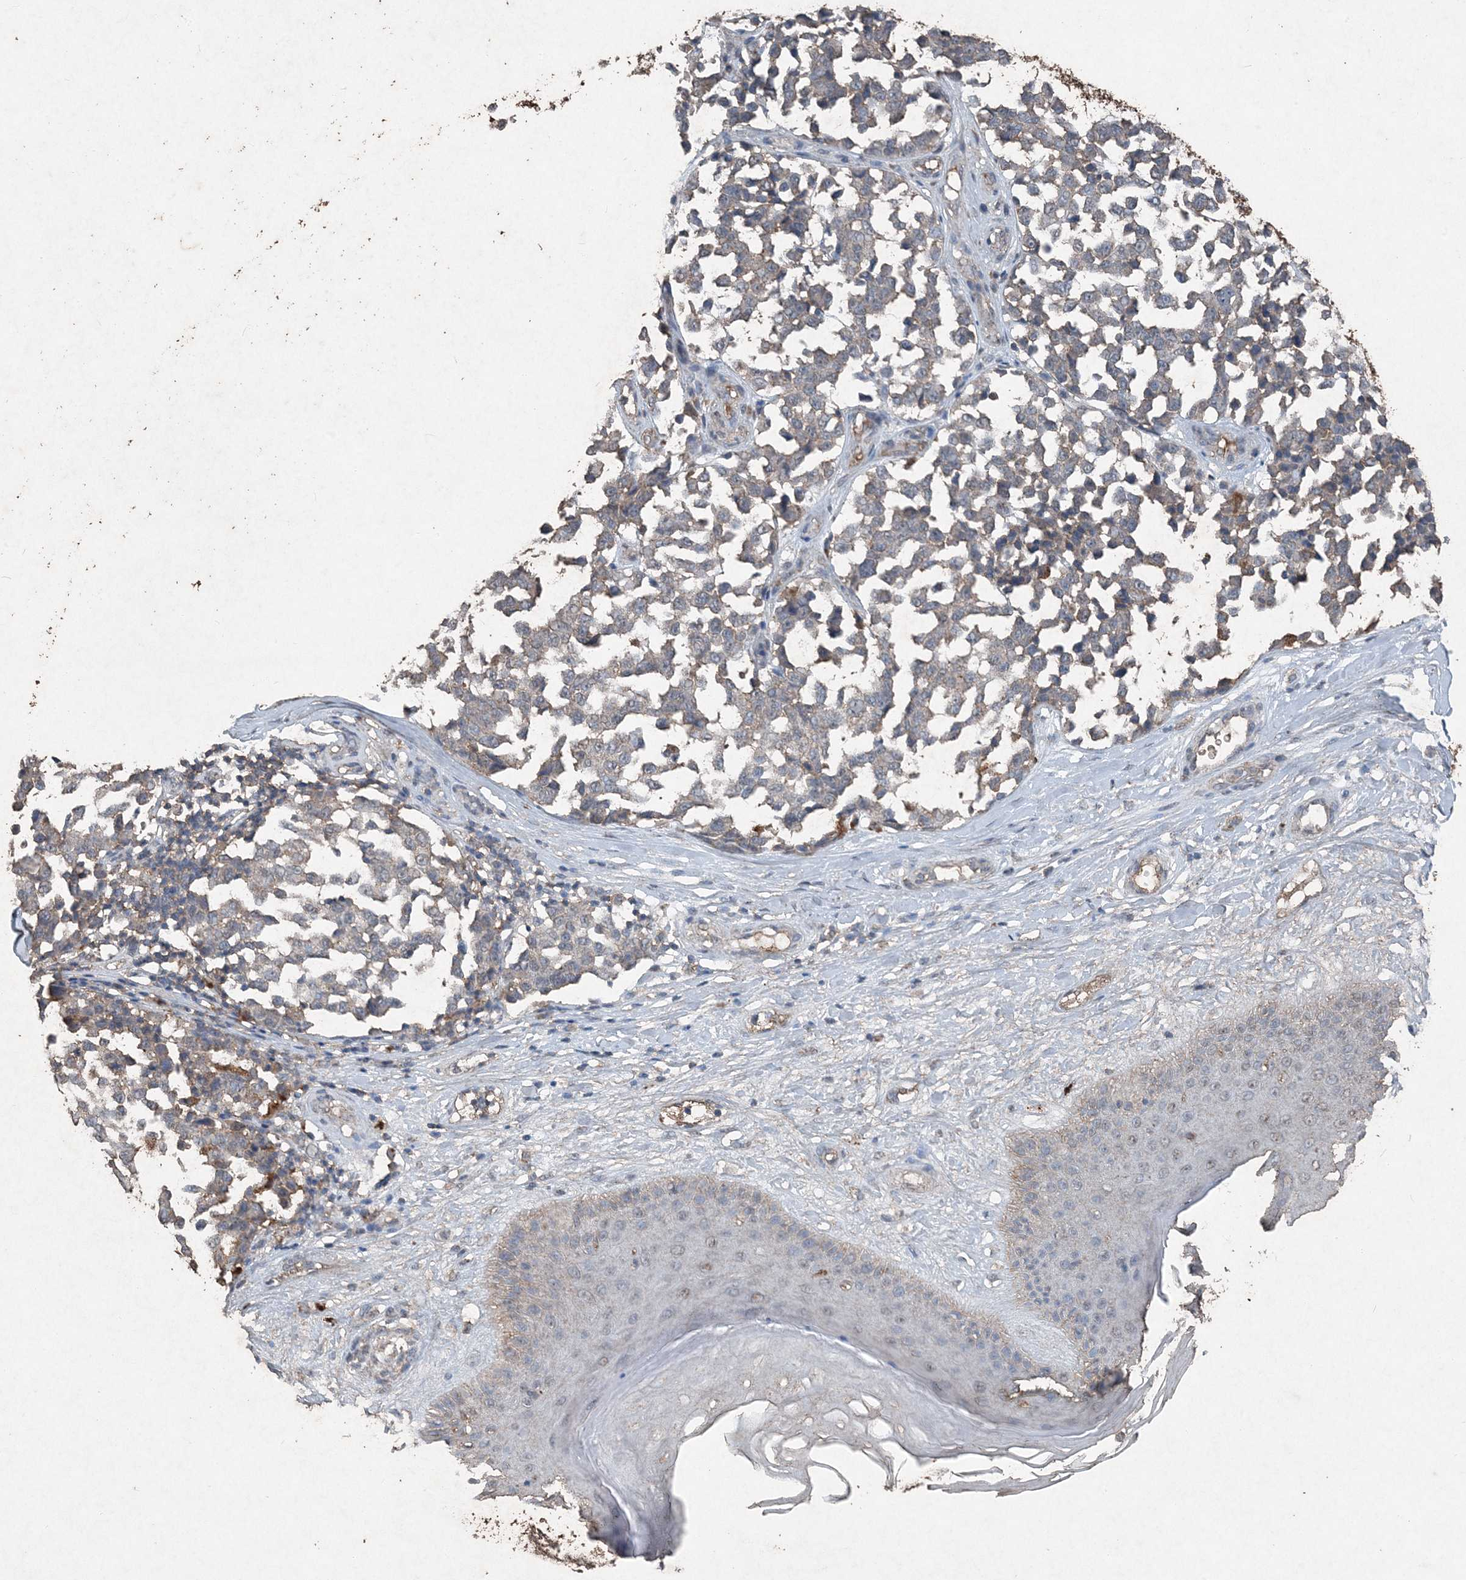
{"staining": {"intensity": "moderate", "quantity": "<25%", "location": "cytoplasmic/membranous"}, "tissue": "melanoma", "cell_type": "Tumor cells", "image_type": "cancer", "snomed": [{"axis": "morphology", "description": "Malignant melanoma, NOS"}, {"axis": "topography", "description": "Skin"}], "caption": "This micrograph reveals IHC staining of human melanoma, with low moderate cytoplasmic/membranous expression in approximately <25% of tumor cells.", "gene": "FCN3", "patient": {"sex": "female", "age": 64}}